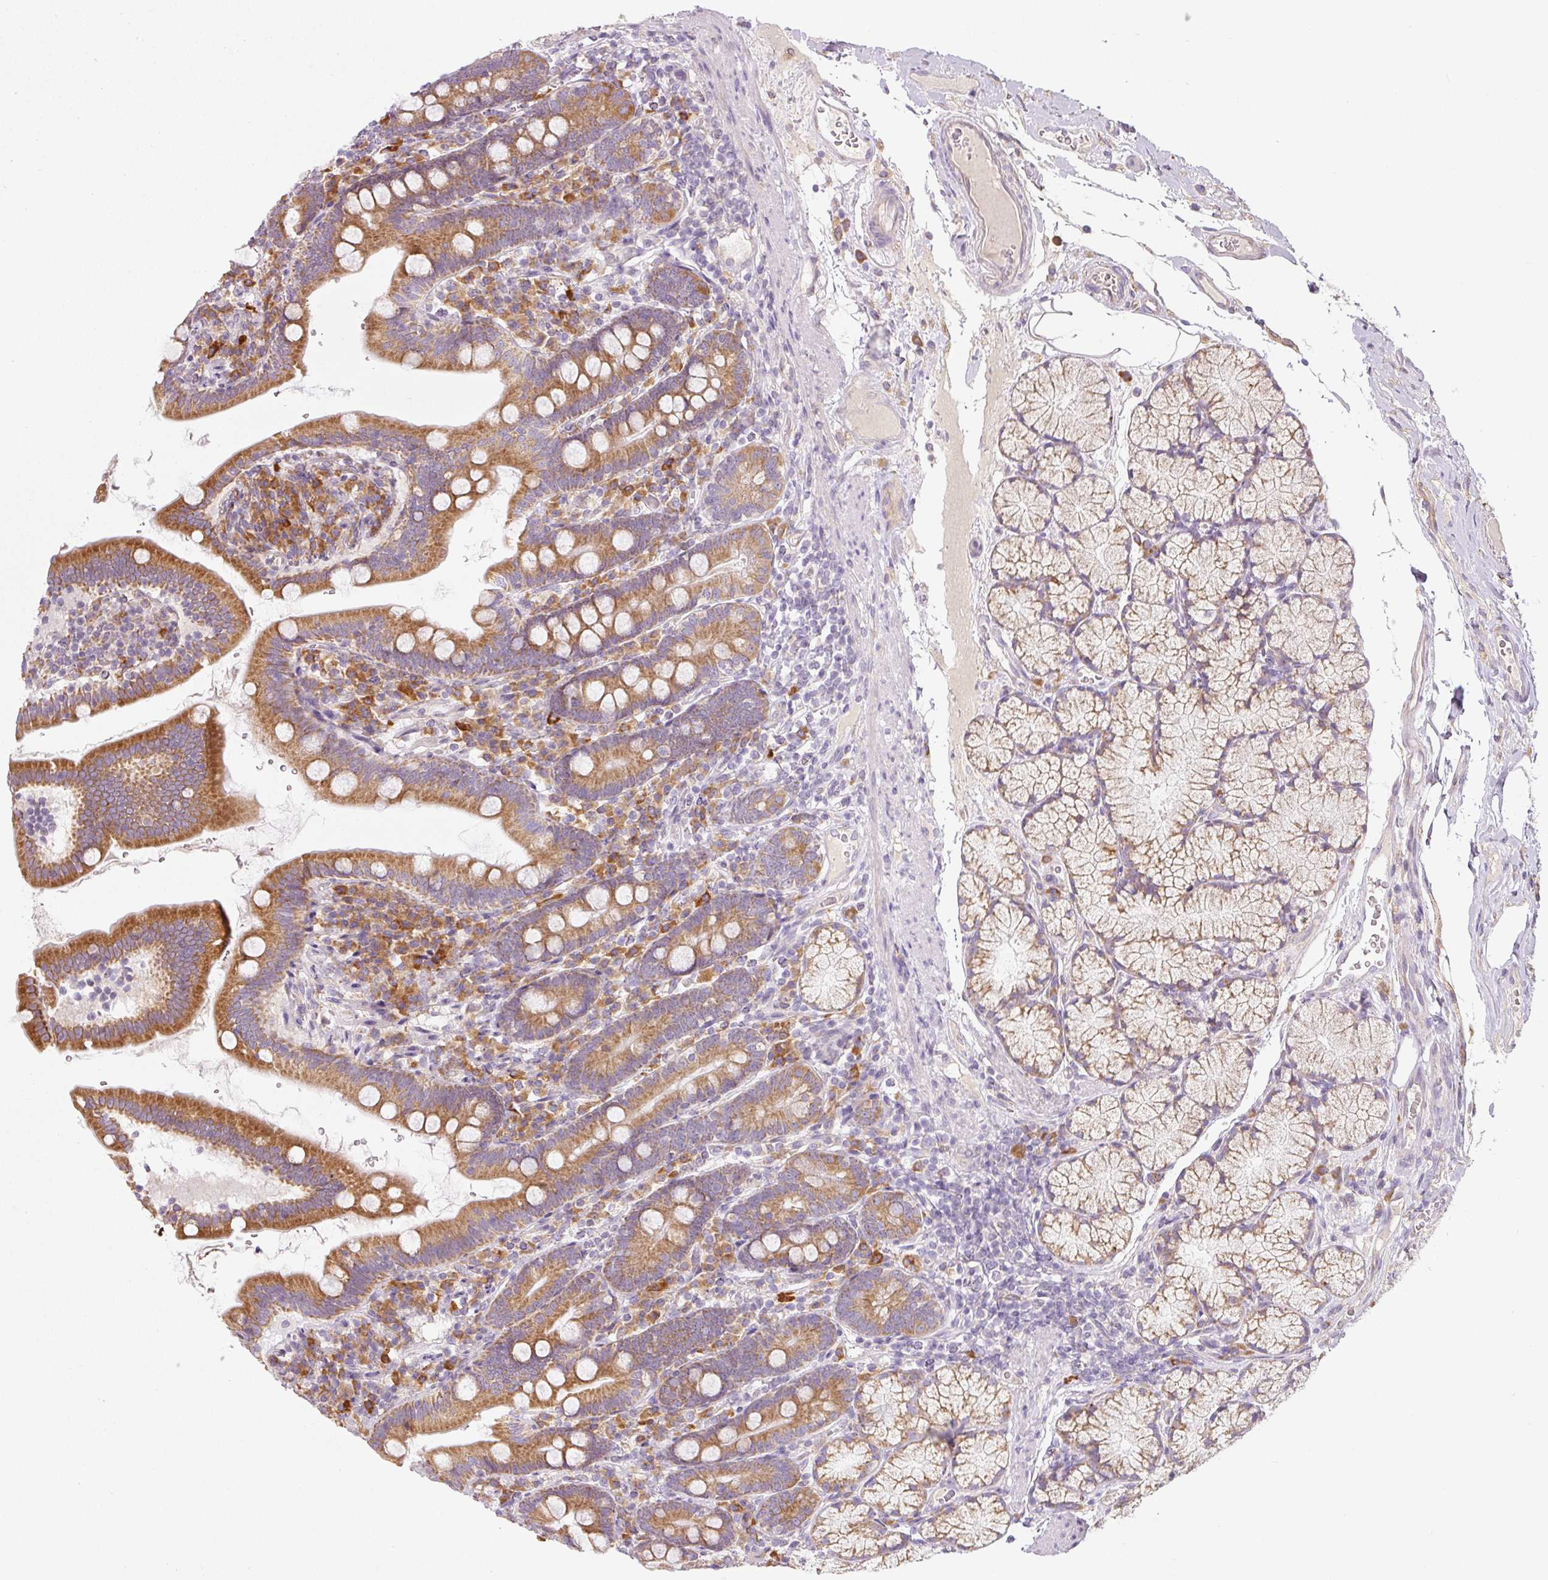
{"staining": {"intensity": "strong", "quantity": ">75%", "location": "cytoplasmic/membranous"}, "tissue": "duodenum", "cell_type": "Glandular cells", "image_type": "normal", "snomed": [{"axis": "morphology", "description": "Normal tissue, NOS"}, {"axis": "topography", "description": "Duodenum"}], "caption": "Duodenum stained with immunohistochemistry (IHC) exhibits strong cytoplasmic/membranous staining in approximately >75% of glandular cells. (IHC, brightfield microscopy, high magnification).", "gene": "MORN4", "patient": {"sex": "female", "age": 67}}